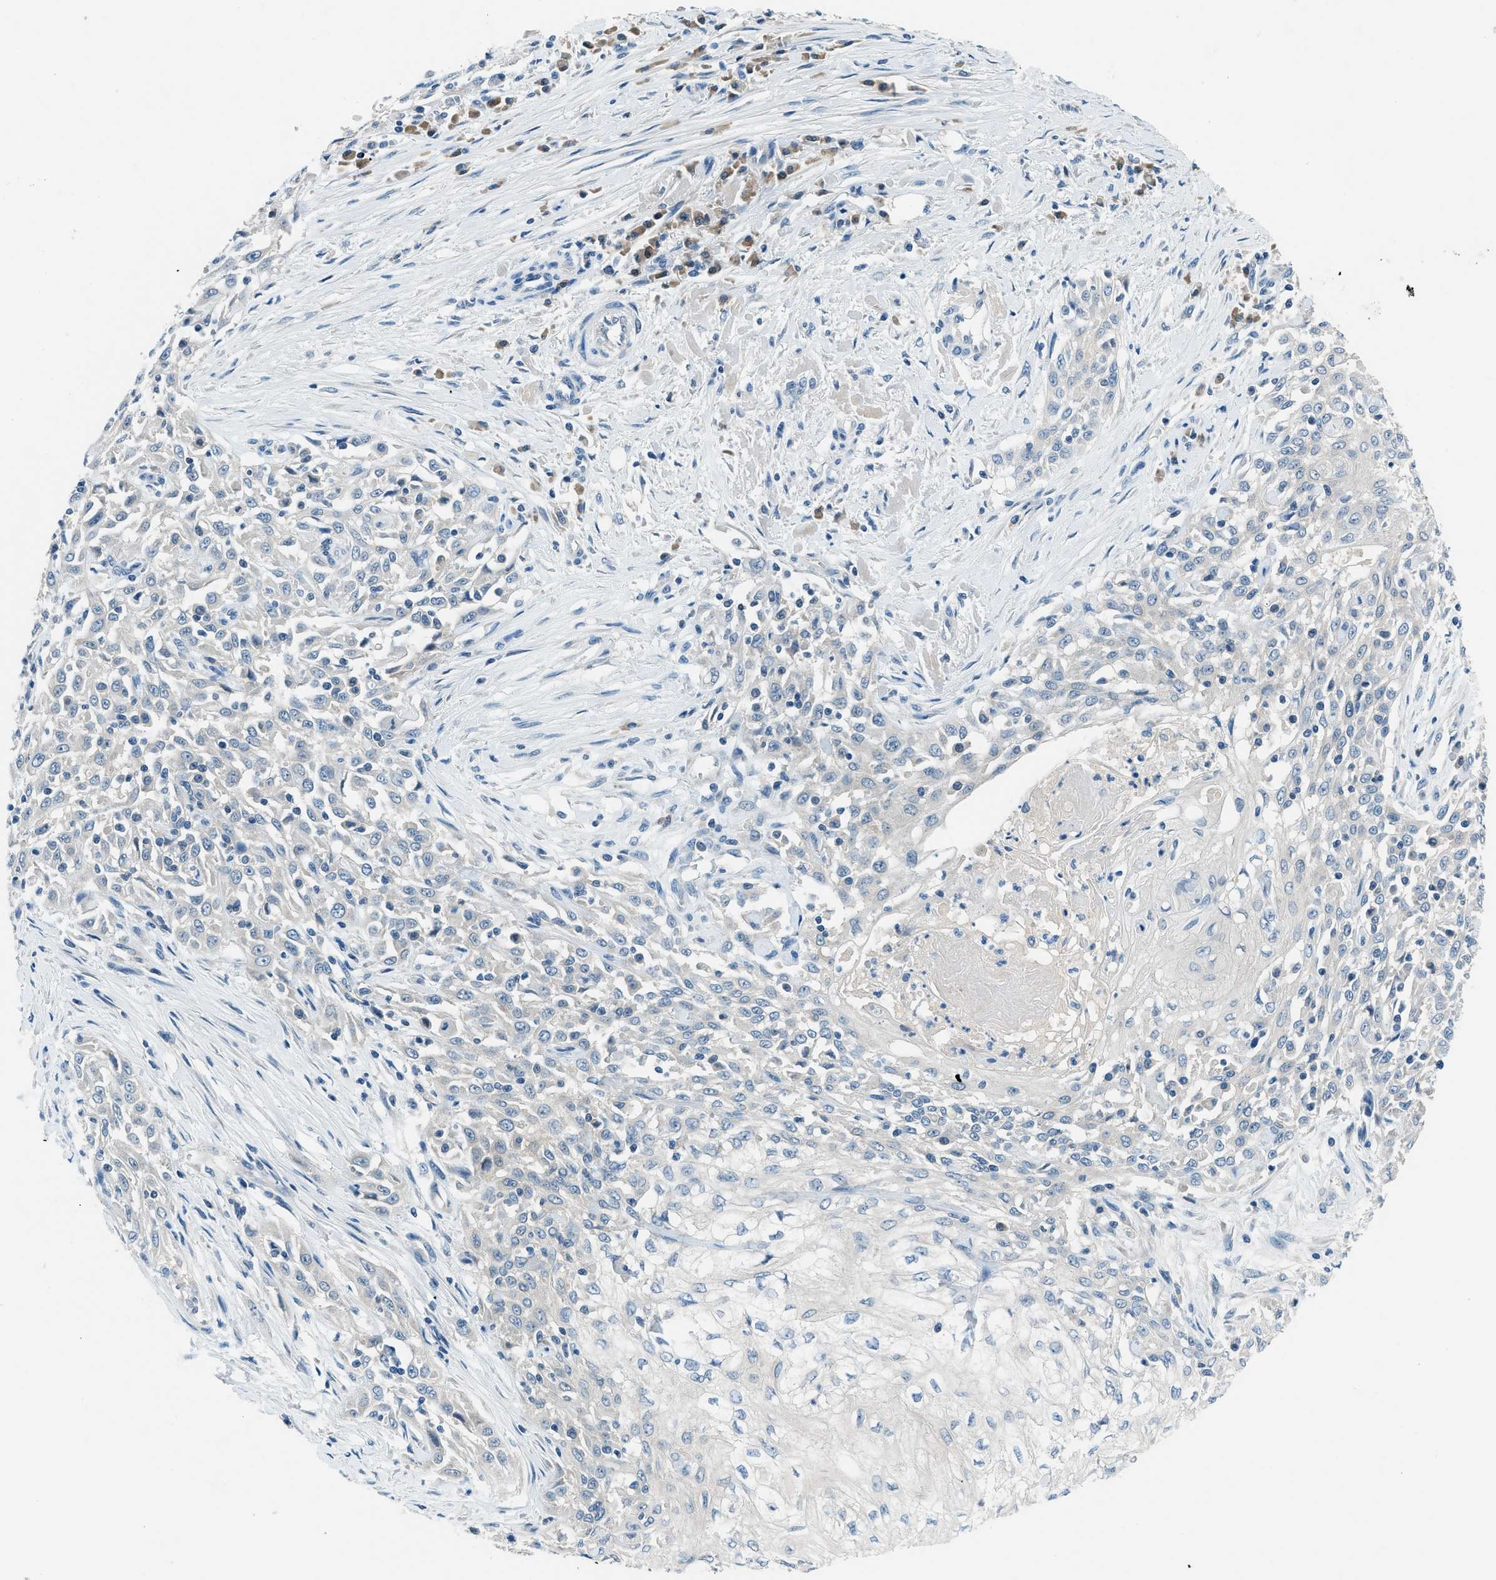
{"staining": {"intensity": "negative", "quantity": "none", "location": "none"}, "tissue": "skin cancer", "cell_type": "Tumor cells", "image_type": "cancer", "snomed": [{"axis": "morphology", "description": "Squamous cell carcinoma, NOS"}, {"axis": "morphology", "description": "Squamous cell carcinoma, metastatic, NOS"}, {"axis": "topography", "description": "Skin"}, {"axis": "topography", "description": "Lymph node"}], "caption": "IHC histopathology image of neoplastic tissue: human skin metastatic squamous cell carcinoma stained with DAB reveals no significant protein staining in tumor cells. (Immunohistochemistry (ihc), brightfield microscopy, high magnification).", "gene": "ACP1", "patient": {"sex": "male", "age": 75}}